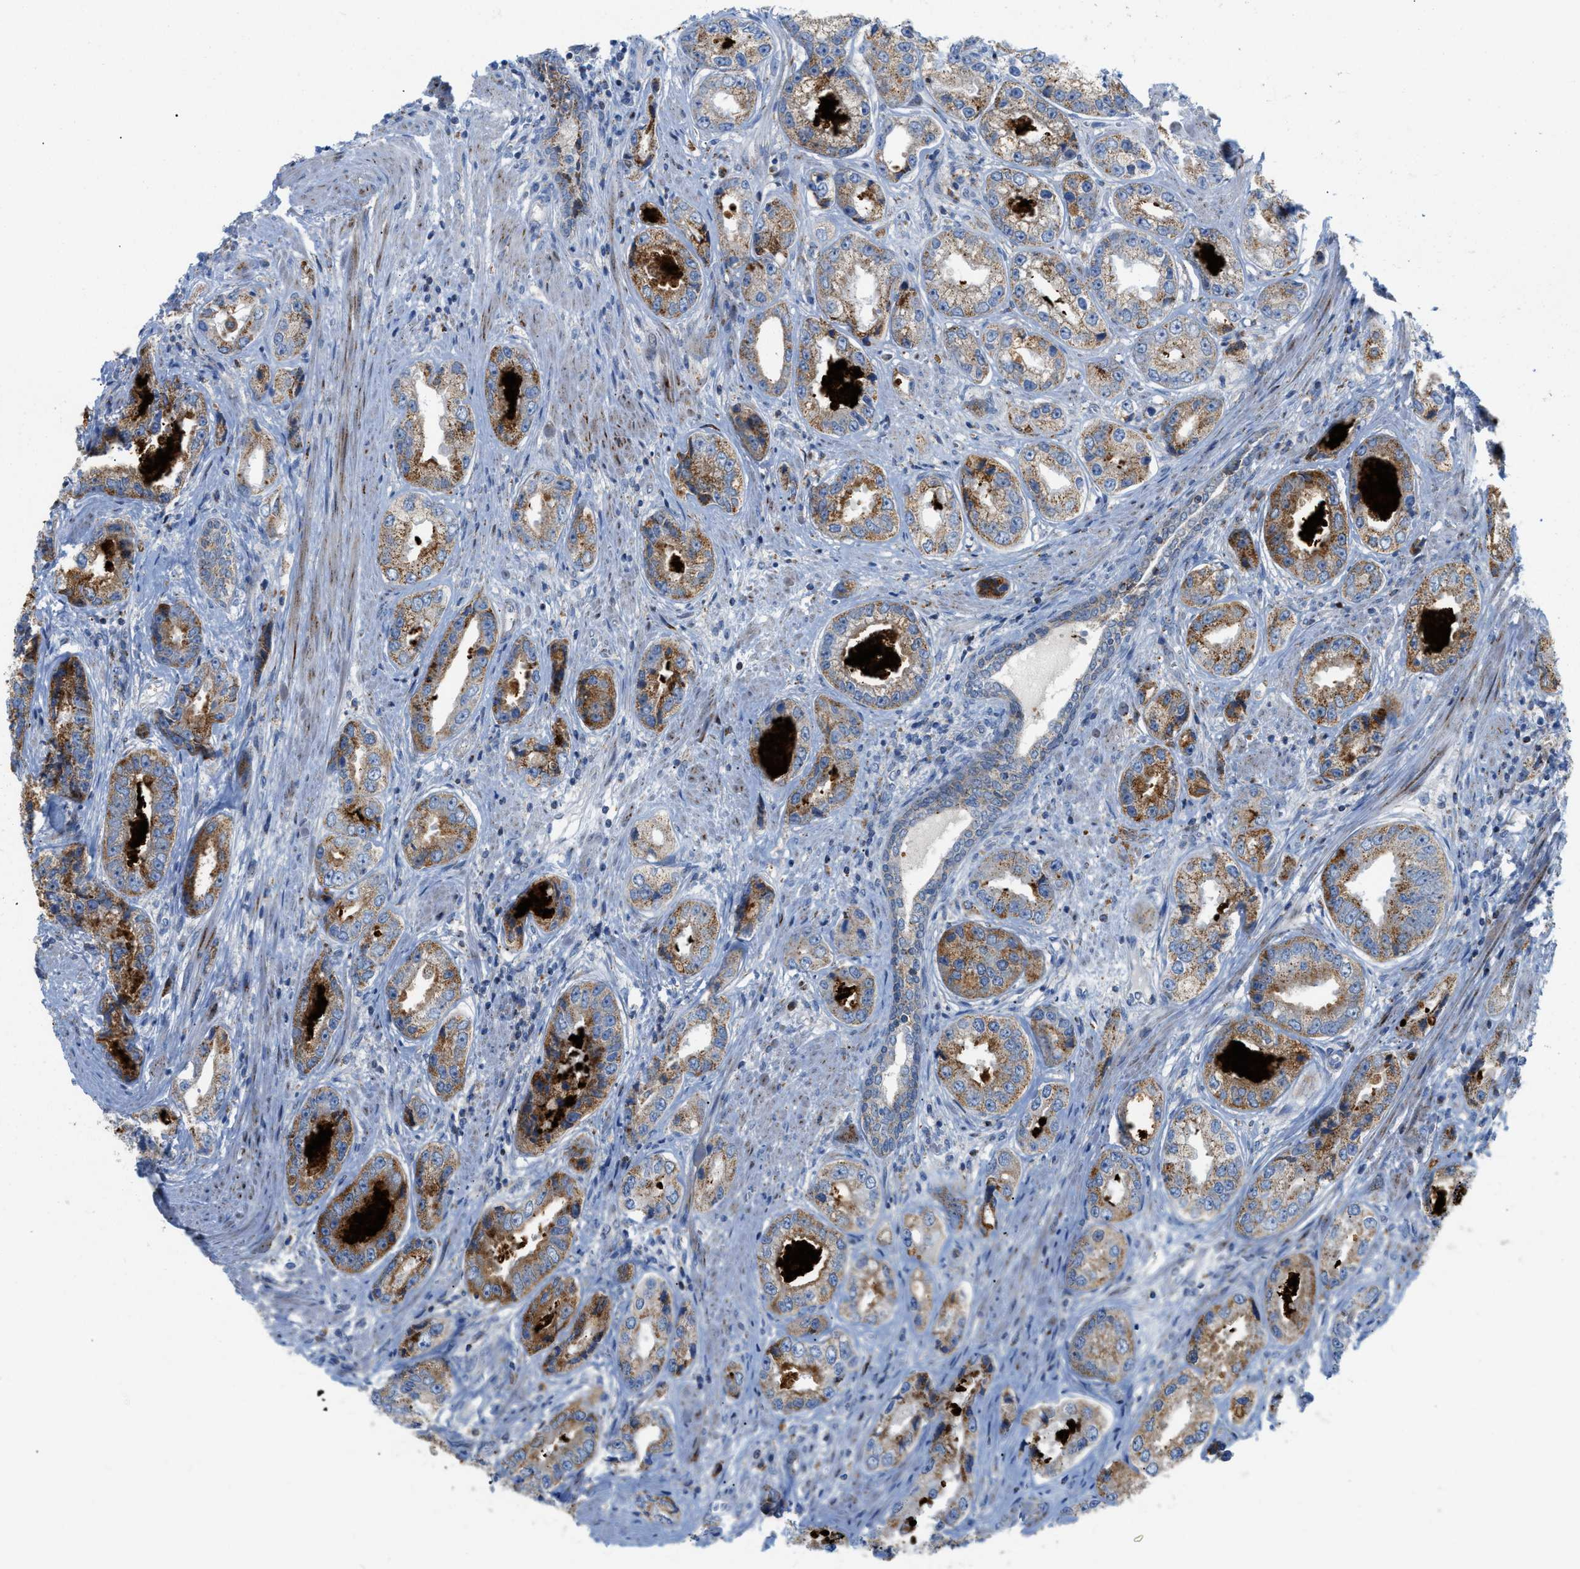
{"staining": {"intensity": "moderate", "quantity": "25%-75%", "location": "cytoplasmic/membranous"}, "tissue": "prostate cancer", "cell_type": "Tumor cells", "image_type": "cancer", "snomed": [{"axis": "morphology", "description": "Adenocarcinoma, High grade"}, {"axis": "topography", "description": "Prostate"}], "caption": "An immunohistochemistry image of neoplastic tissue is shown. Protein staining in brown highlights moderate cytoplasmic/membranous positivity in high-grade adenocarcinoma (prostate) within tumor cells. (DAB (3,3'-diaminobenzidine) IHC with brightfield microscopy, high magnification).", "gene": "RBBP9", "patient": {"sex": "male", "age": 61}}